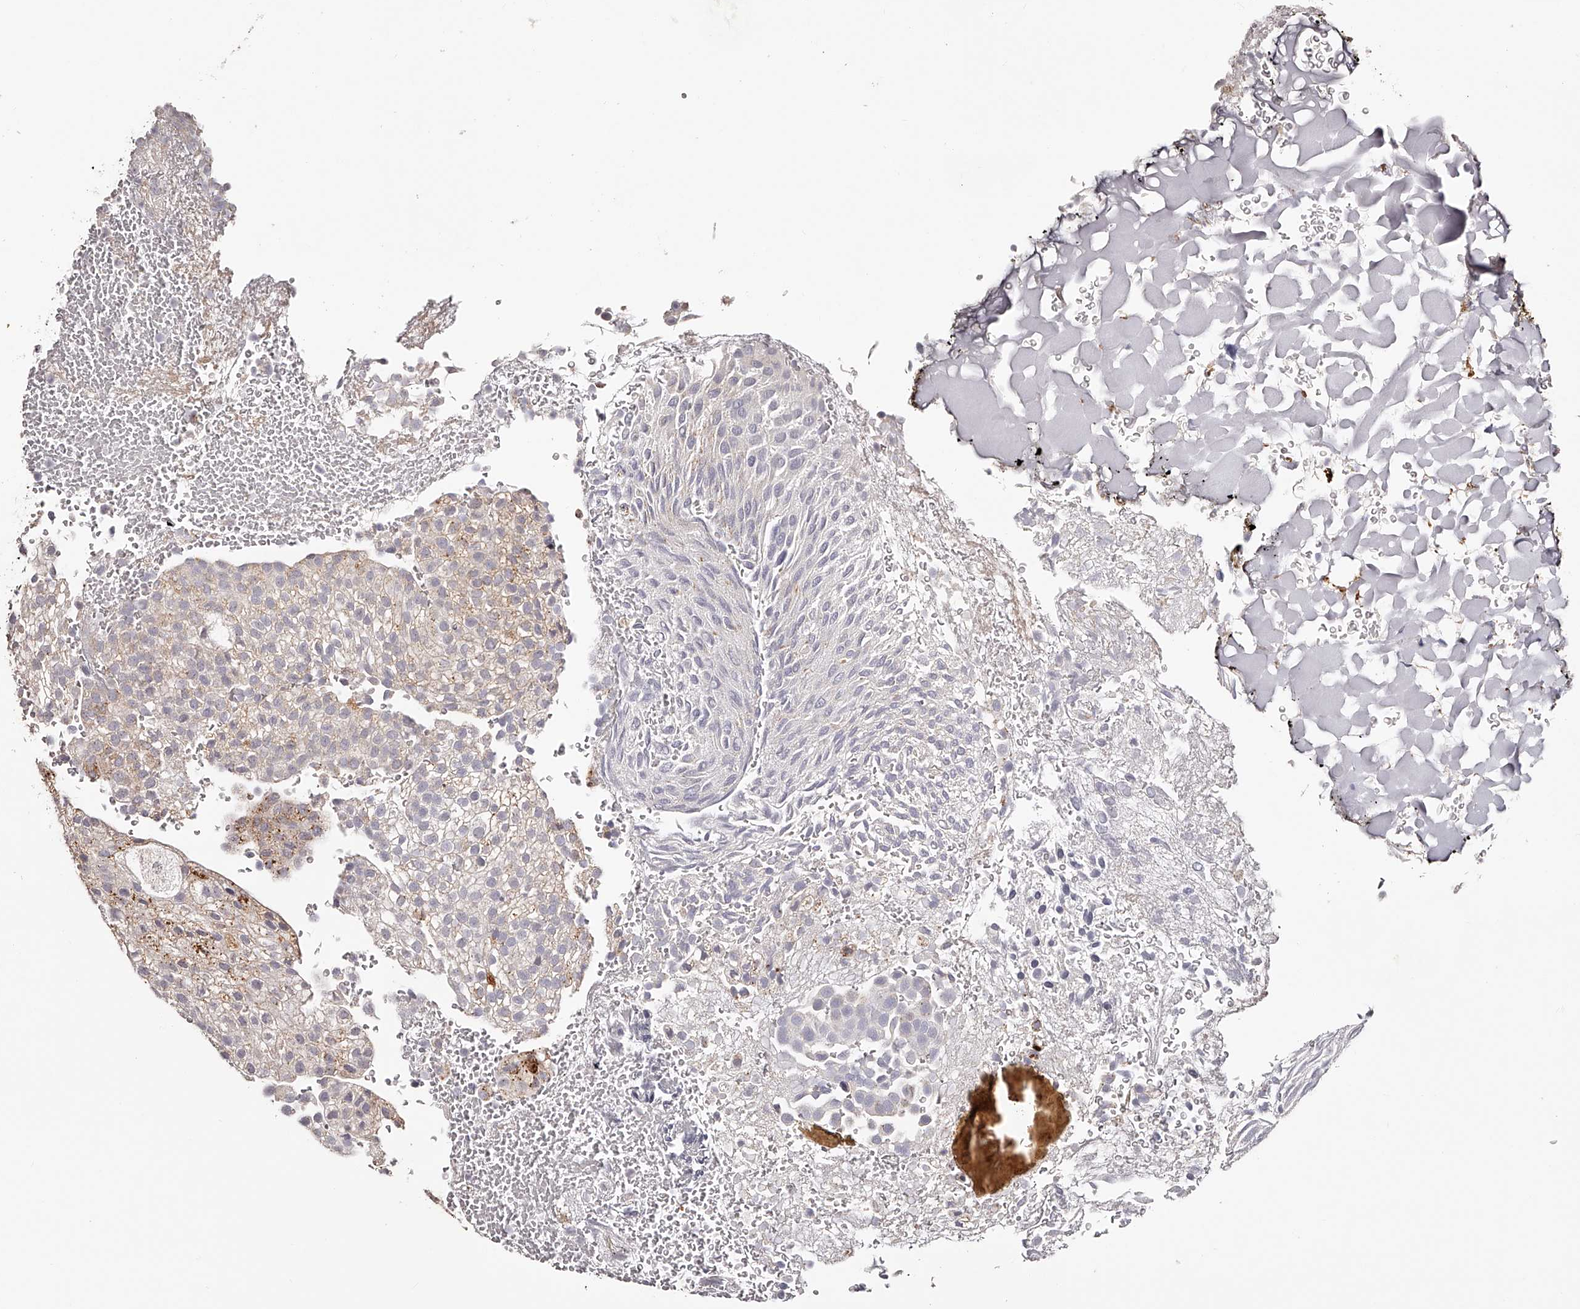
{"staining": {"intensity": "weak", "quantity": "<25%", "location": "cytoplasmic/membranous"}, "tissue": "urothelial cancer", "cell_type": "Tumor cells", "image_type": "cancer", "snomed": [{"axis": "morphology", "description": "Urothelial carcinoma, Low grade"}, {"axis": "topography", "description": "Urinary bladder"}], "caption": "Immunohistochemistry of human urothelial carcinoma (low-grade) exhibits no staining in tumor cells.", "gene": "SLC35D3", "patient": {"sex": "male", "age": 78}}